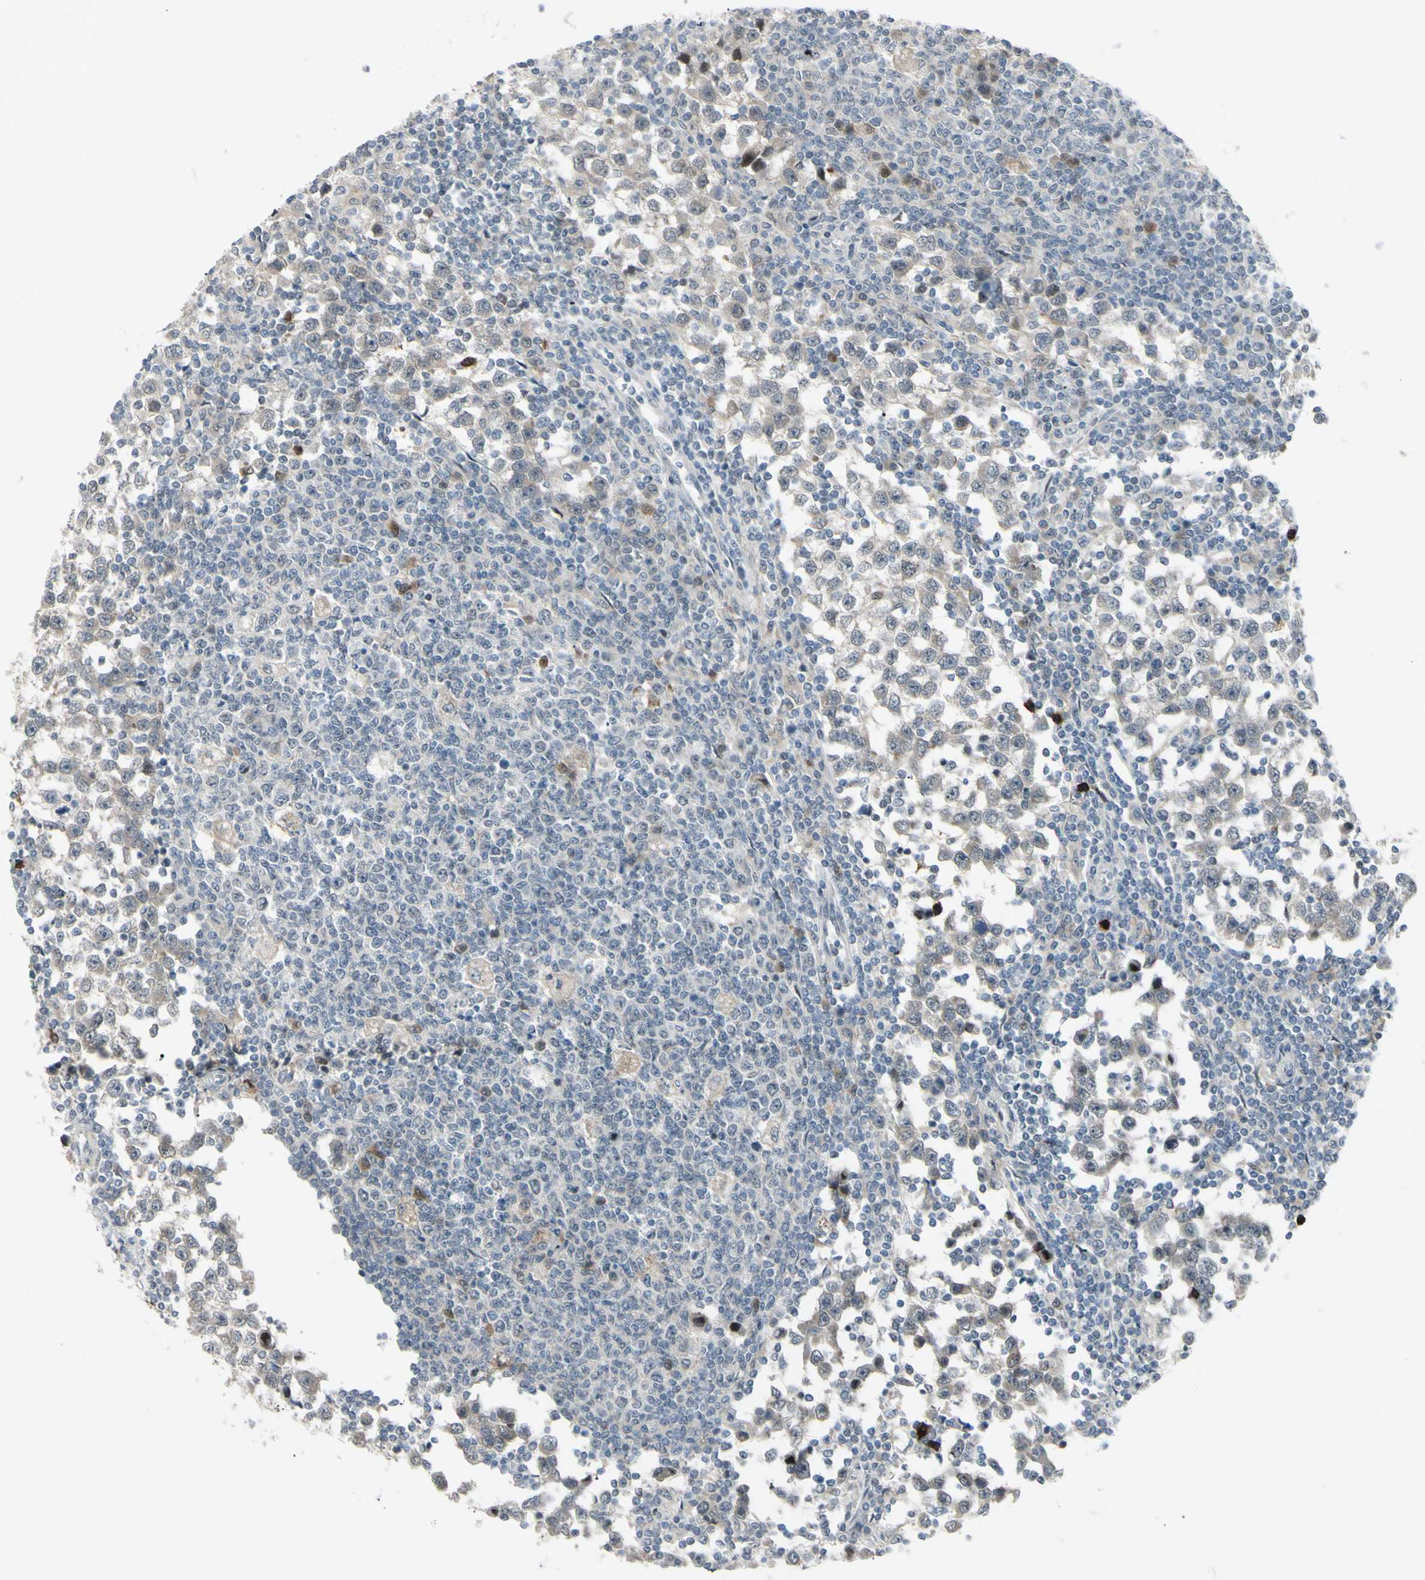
{"staining": {"intensity": "negative", "quantity": "none", "location": "none"}, "tissue": "testis cancer", "cell_type": "Tumor cells", "image_type": "cancer", "snomed": [{"axis": "morphology", "description": "Seminoma, NOS"}, {"axis": "topography", "description": "Testis"}], "caption": "An immunohistochemistry (IHC) image of seminoma (testis) is shown. There is no staining in tumor cells of seminoma (testis). (DAB IHC visualized using brightfield microscopy, high magnification).", "gene": "ETNK1", "patient": {"sex": "male", "age": 65}}